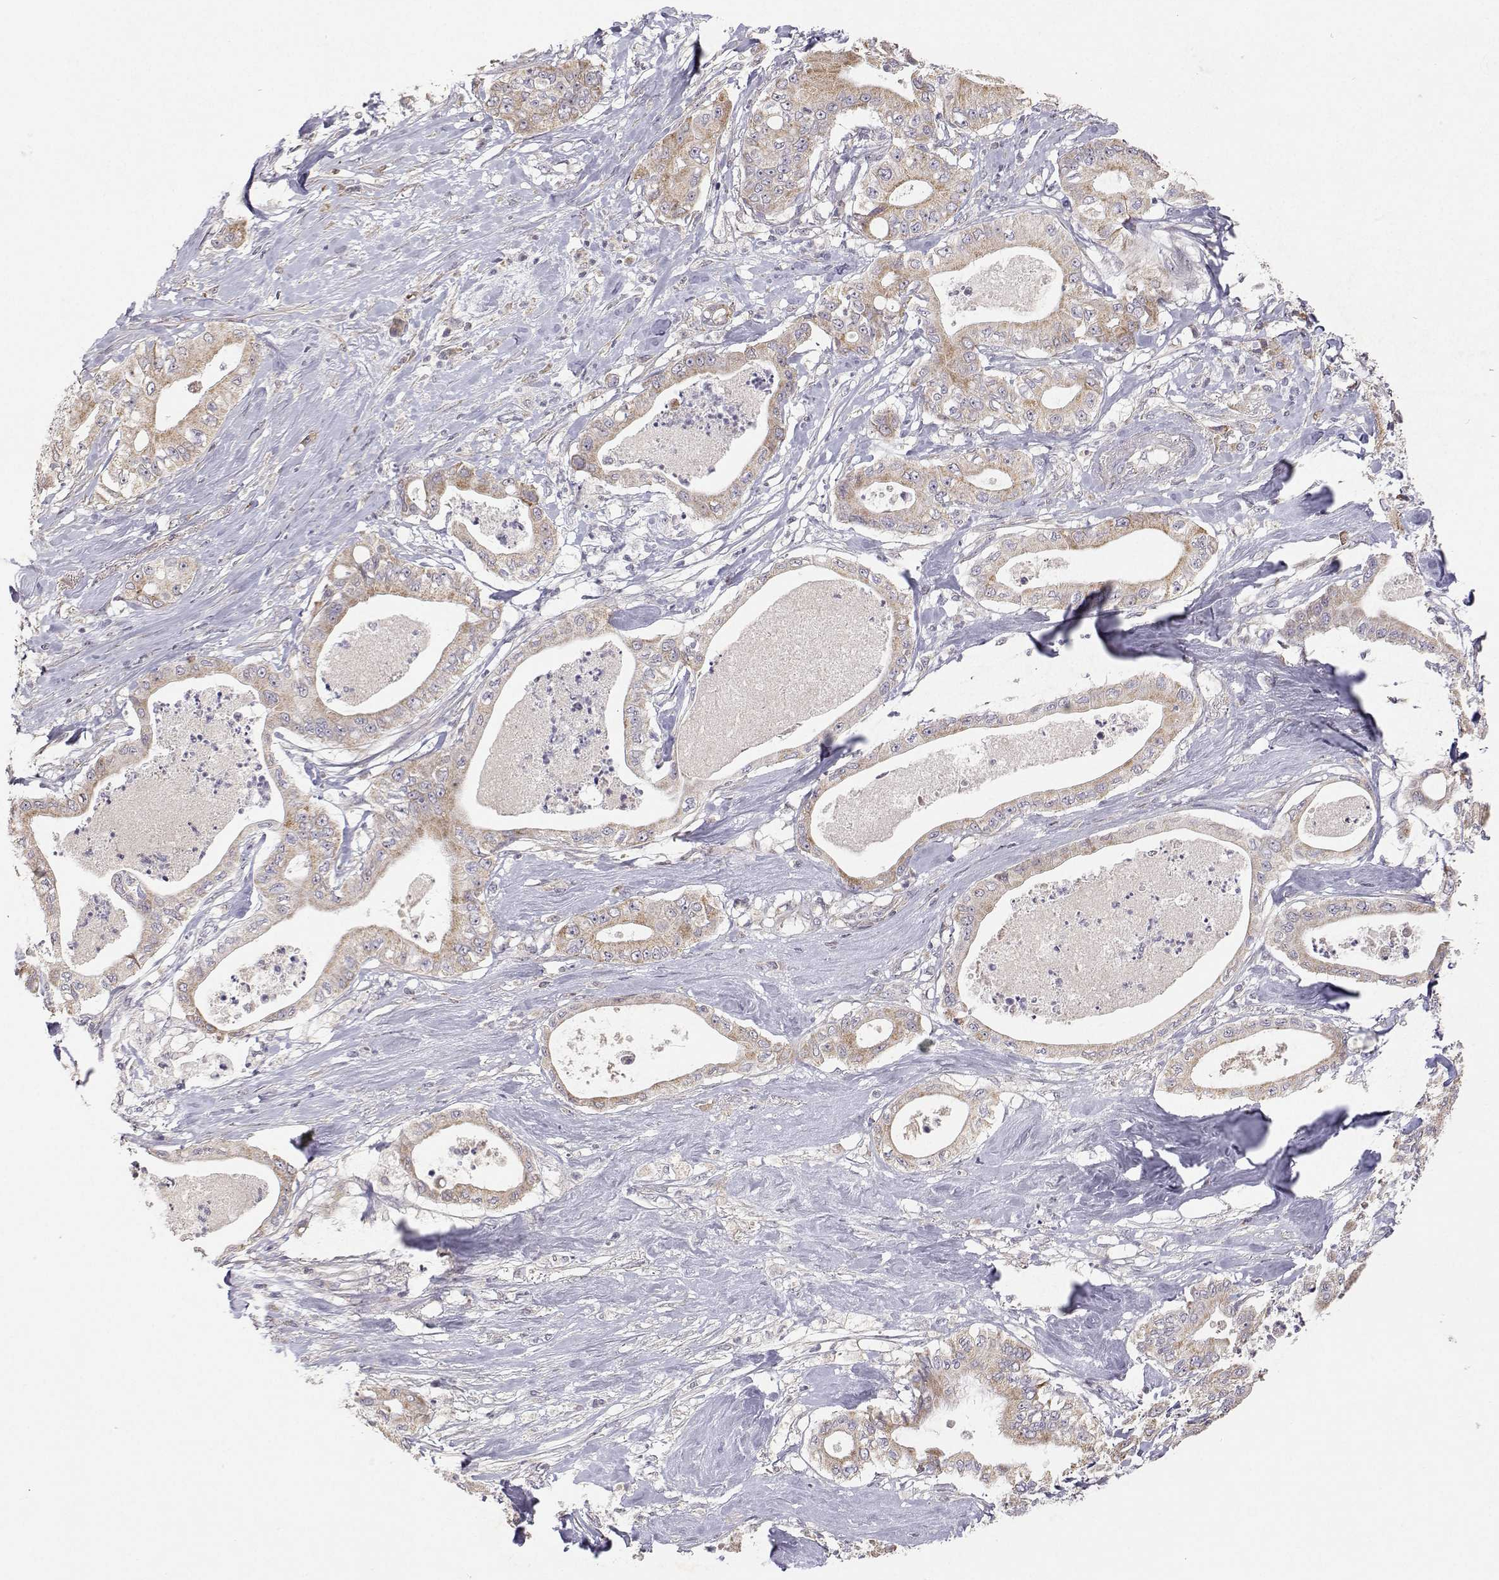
{"staining": {"intensity": "weak", "quantity": ">75%", "location": "cytoplasmic/membranous"}, "tissue": "pancreatic cancer", "cell_type": "Tumor cells", "image_type": "cancer", "snomed": [{"axis": "morphology", "description": "Adenocarcinoma, NOS"}, {"axis": "topography", "description": "Pancreas"}], "caption": "Protein expression analysis of human pancreatic cancer (adenocarcinoma) reveals weak cytoplasmic/membranous staining in about >75% of tumor cells. Nuclei are stained in blue.", "gene": "MRPL3", "patient": {"sex": "male", "age": 71}}